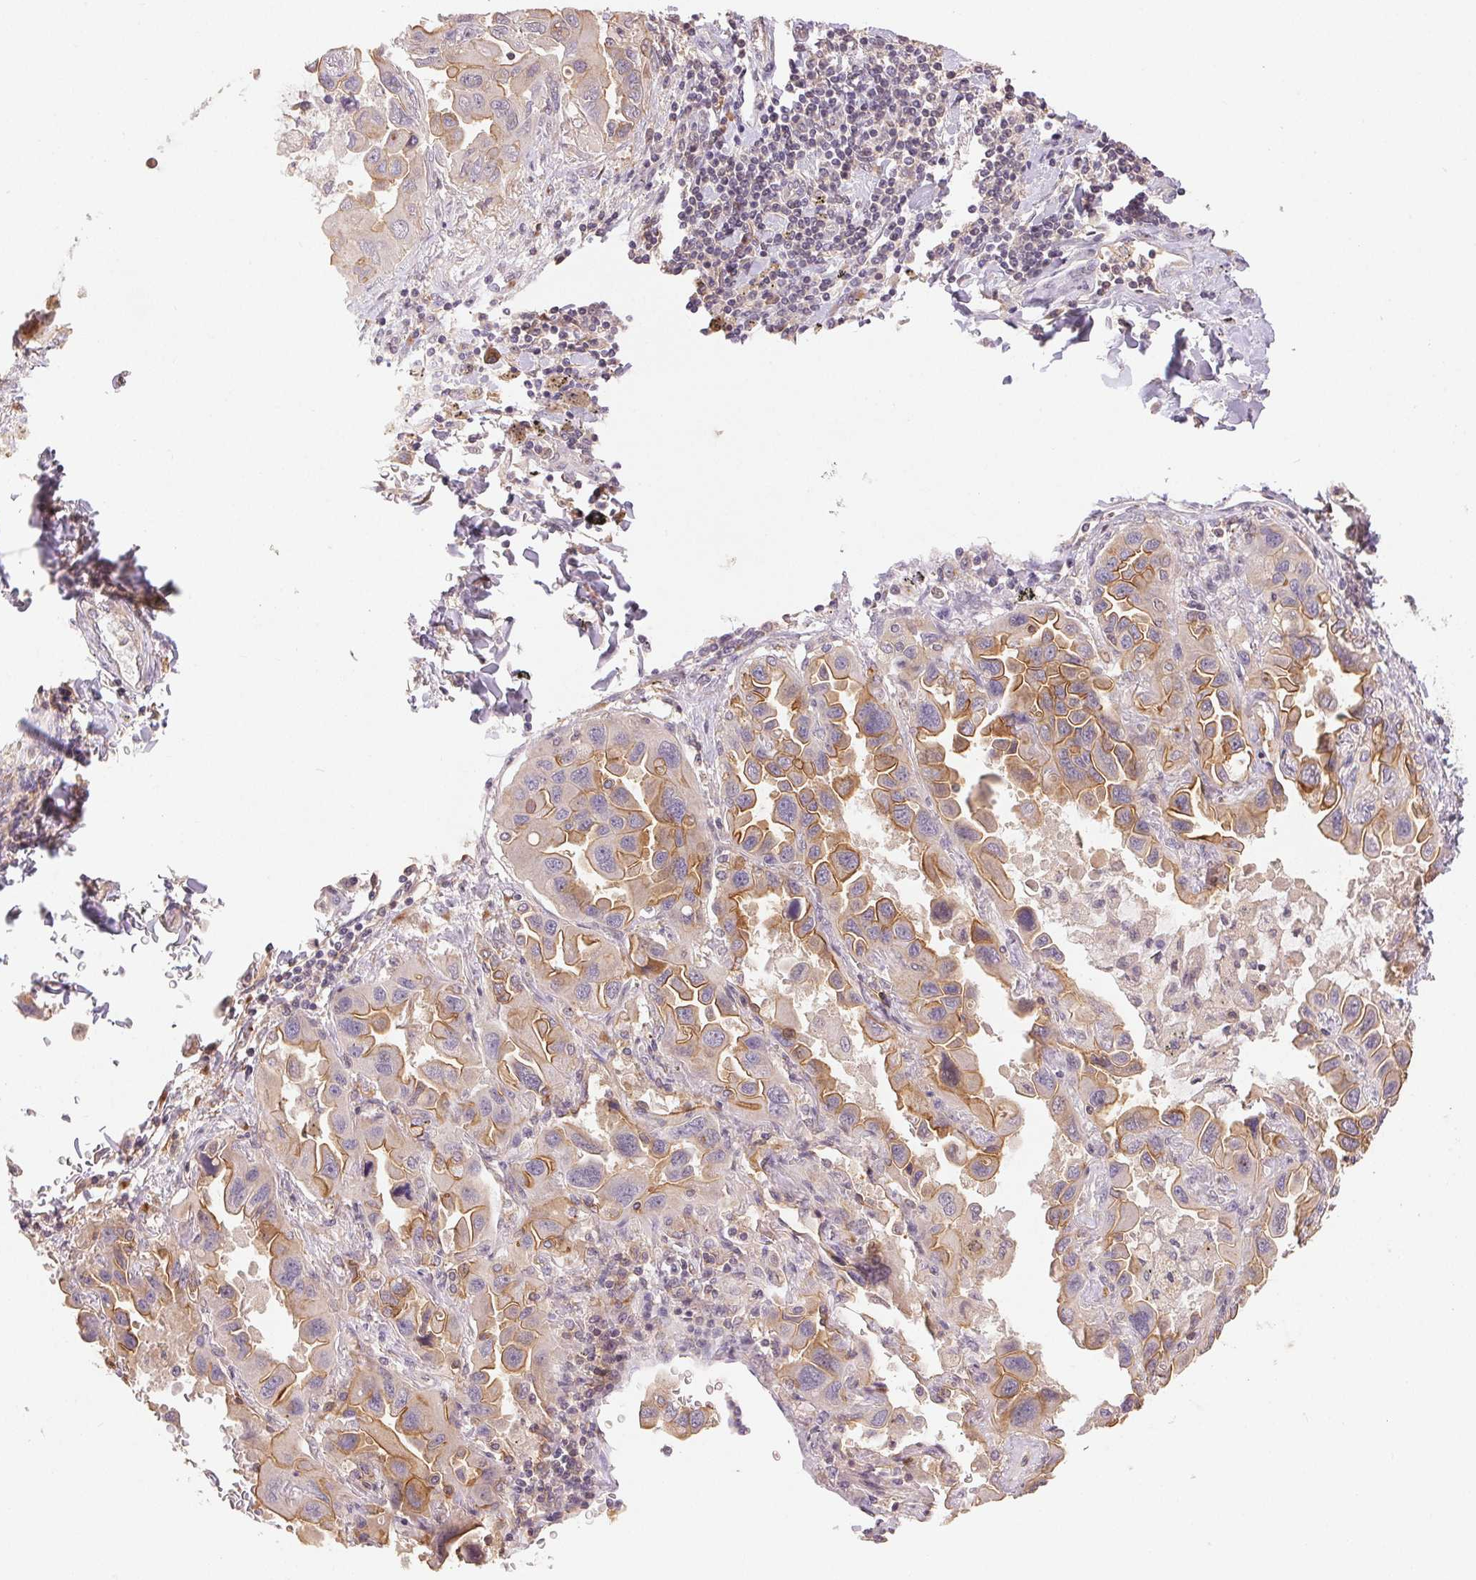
{"staining": {"intensity": "moderate", "quantity": "25%-75%", "location": "cytoplasmic/membranous"}, "tissue": "lung cancer", "cell_type": "Tumor cells", "image_type": "cancer", "snomed": [{"axis": "morphology", "description": "Adenocarcinoma, NOS"}, {"axis": "topography", "description": "Lung"}], "caption": "DAB (3,3'-diaminobenzidine) immunohistochemical staining of human lung cancer (adenocarcinoma) reveals moderate cytoplasmic/membranous protein positivity in about 25%-75% of tumor cells.", "gene": "MAPKAPK2", "patient": {"sex": "male", "age": 64}}